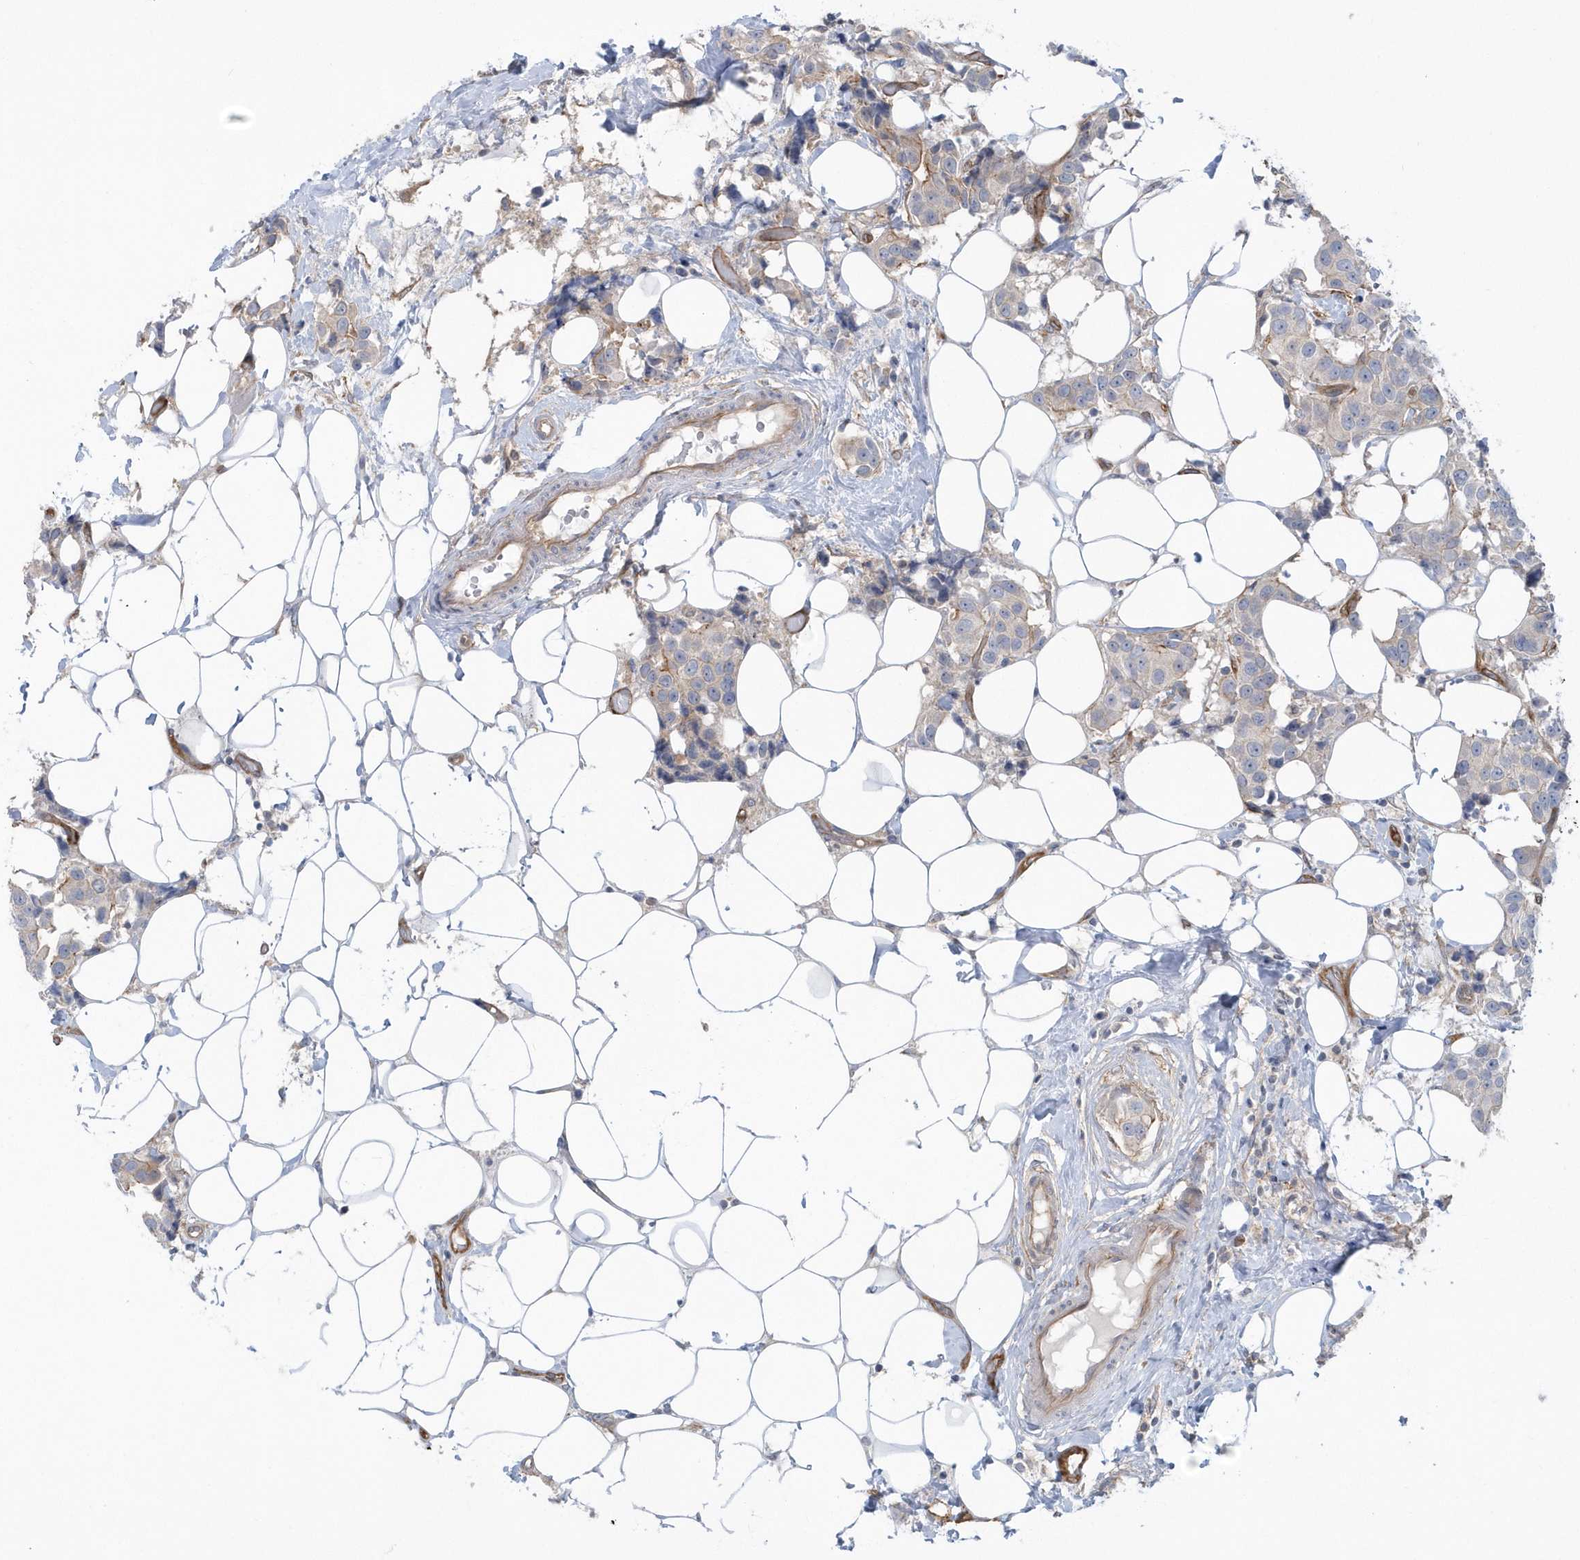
{"staining": {"intensity": "weak", "quantity": "25%-75%", "location": "cytoplasmic/membranous"}, "tissue": "breast cancer", "cell_type": "Tumor cells", "image_type": "cancer", "snomed": [{"axis": "morphology", "description": "Normal tissue, NOS"}, {"axis": "morphology", "description": "Duct carcinoma"}, {"axis": "topography", "description": "Breast"}], "caption": "About 25%-75% of tumor cells in intraductal carcinoma (breast) show weak cytoplasmic/membranous protein positivity as visualized by brown immunohistochemical staining.", "gene": "RAI14", "patient": {"sex": "female", "age": 39}}